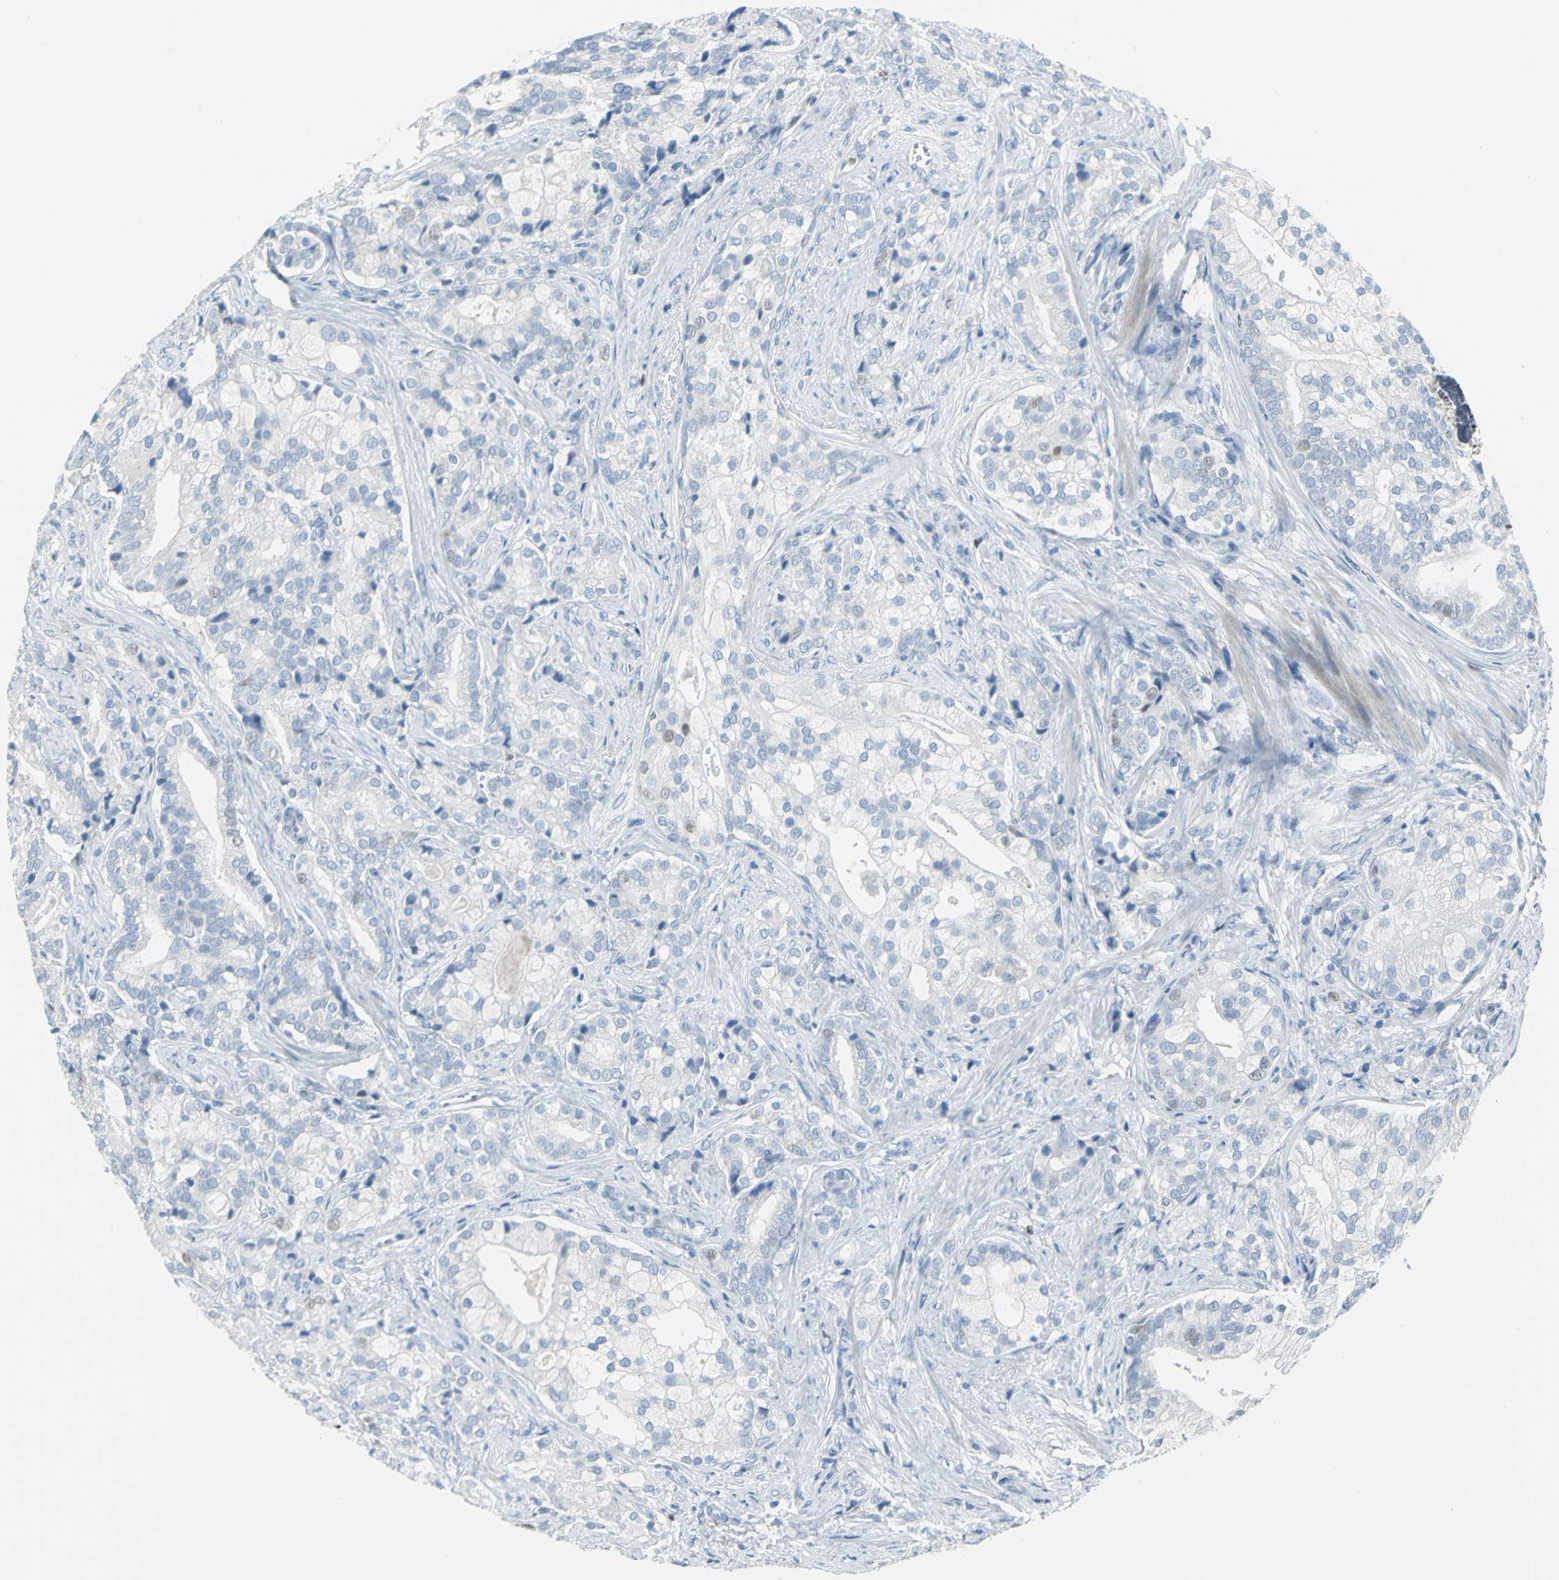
{"staining": {"intensity": "weak", "quantity": "<25%", "location": "nuclear"}, "tissue": "prostate cancer", "cell_type": "Tumor cells", "image_type": "cancer", "snomed": [{"axis": "morphology", "description": "Adenocarcinoma, Low grade"}, {"axis": "topography", "description": "Prostate"}], "caption": "Immunohistochemistry histopathology image of adenocarcinoma (low-grade) (prostate) stained for a protein (brown), which displays no expression in tumor cells. (Stains: DAB (3,3'-diaminobenzidine) immunohistochemistry (IHC) with hematoxylin counter stain, Microscopy: brightfield microscopy at high magnification).", "gene": "MCM3", "patient": {"sex": "male", "age": 58}}